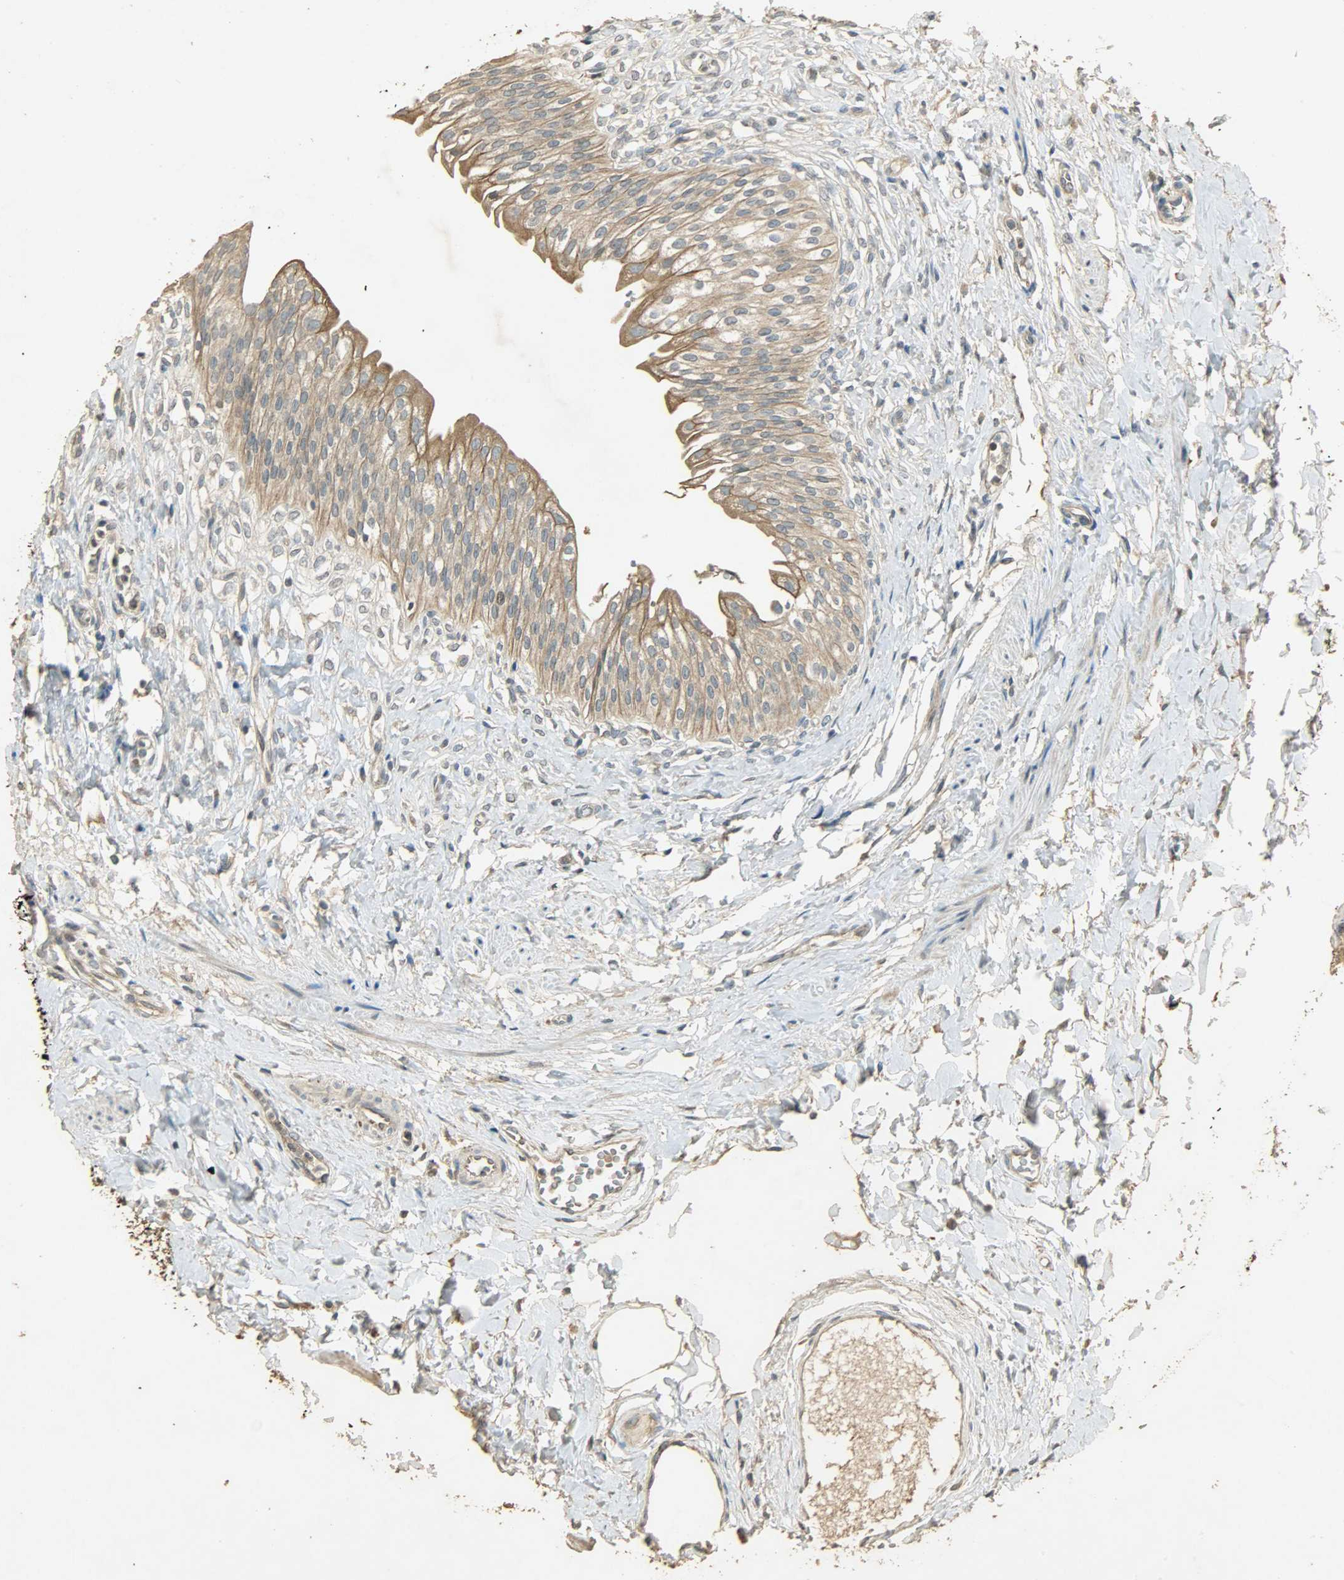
{"staining": {"intensity": "moderate", "quantity": ">75%", "location": "cytoplasmic/membranous"}, "tissue": "urinary bladder", "cell_type": "Urothelial cells", "image_type": "normal", "snomed": [{"axis": "morphology", "description": "Normal tissue, NOS"}, {"axis": "topography", "description": "Urinary bladder"}], "caption": "There is medium levels of moderate cytoplasmic/membranous expression in urothelial cells of unremarkable urinary bladder, as demonstrated by immunohistochemical staining (brown color).", "gene": "ATP2B1", "patient": {"sex": "female", "age": 80}}